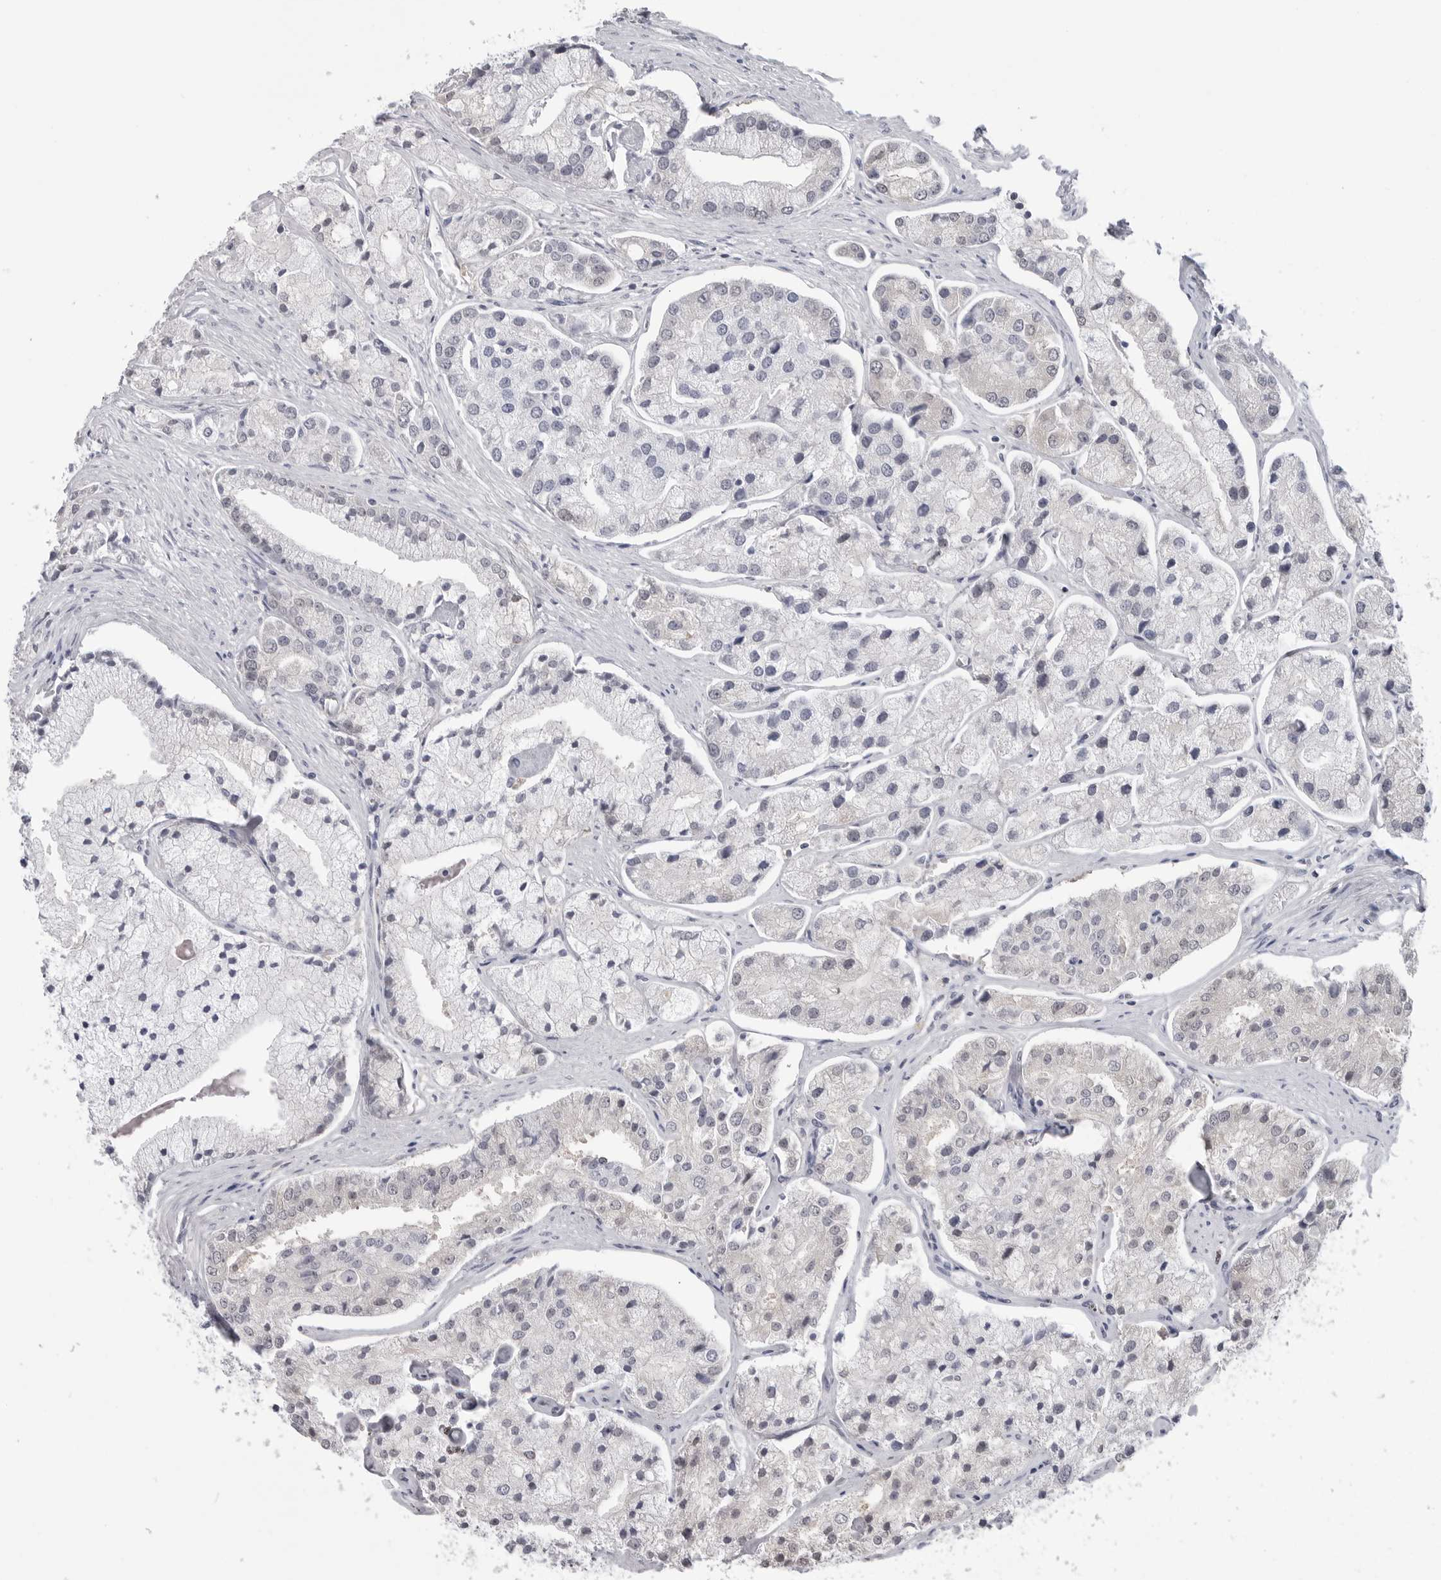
{"staining": {"intensity": "negative", "quantity": "none", "location": "none"}, "tissue": "prostate cancer", "cell_type": "Tumor cells", "image_type": "cancer", "snomed": [{"axis": "morphology", "description": "Adenocarcinoma, High grade"}, {"axis": "topography", "description": "Prostate"}], "caption": "IHC of high-grade adenocarcinoma (prostate) shows no positivity in tumor cells.", "gene": "PNPO", "patient": {"sex": "male", "age": 50}}